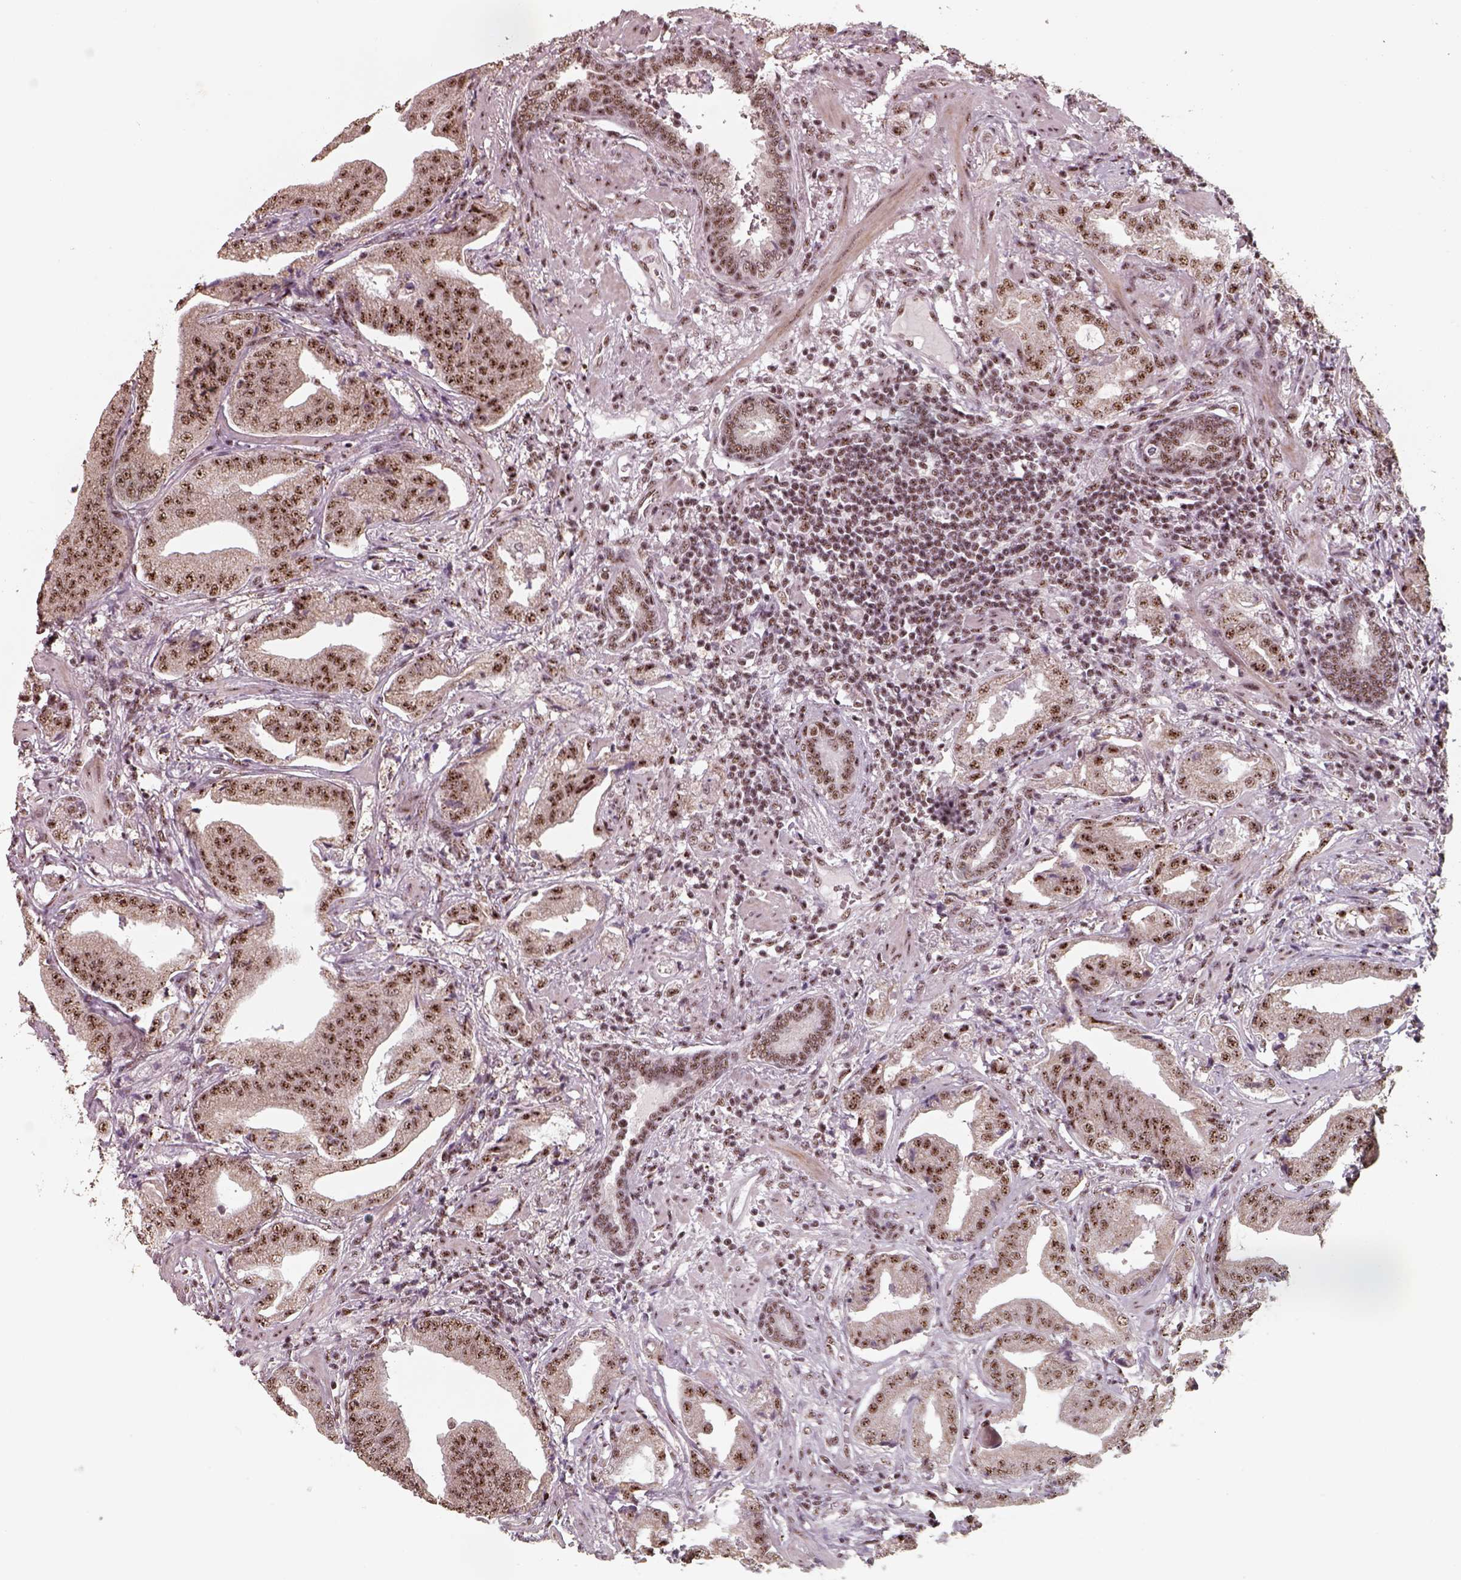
{"staining": {"intensity": "strong", "quantity": ">75%", "location": "nuclear"}, "tissue": "prostate cancer", "cell_type": "Tumor cells", "image_type": "cancer", "snomed": [{"axis": "morphology", "description": "Adenocarcinoma, Low grade"}, {"axis": "topography", "description": "Prostate"}], "caption": "The histopathology image shows staining of prostate cancer (adenocarcinoma (low-grade)), revealing strong nuclear protein expression (brown color) within tumor cells.", "gene": "ATXN7L3", "patient": {"sex": "male", "age": 62}}